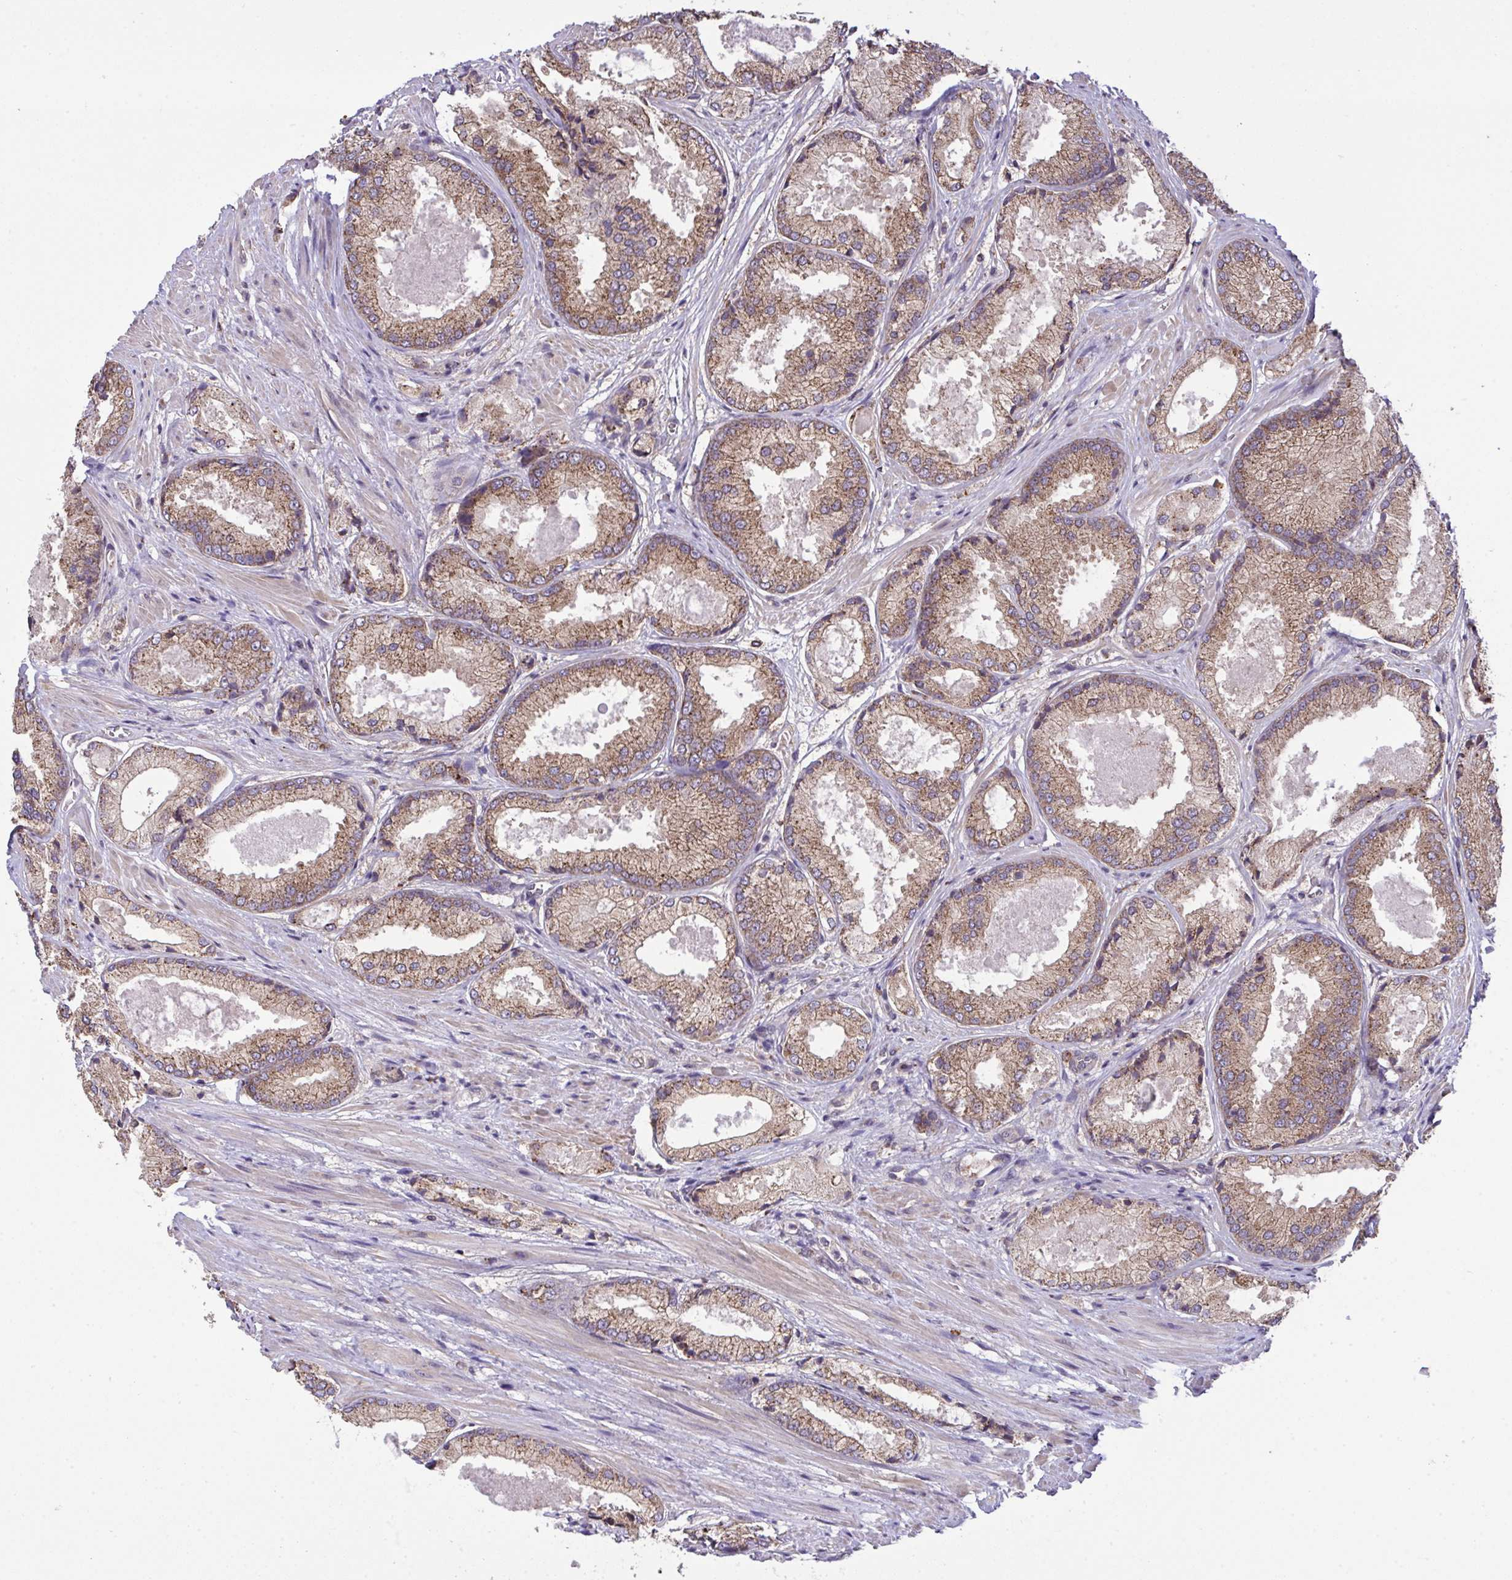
{"staining": {"intensity": "weak", "quantity": ">75%", "location": "cytoplasmic/membranous"}, "tissue": "prostate cancer", "cell_type": "Tumor cells", "image_type": "cancer", "snomed": [{"axis": "morphology", "description": "Adenocarcinoma, High grade"}, {"axis": "topography", "description": "Prostate"}], "caption": "A histopathology image of human prostate high-grade adenocarcinoma stained for a protein demonstrates weak cytoplasmic/membranous brown staining in tumor cells. (DAB (3,3'-diaminobenzidine) IHC, brown staining for protein, blue staining for nuclei).", "gene": "PPM1H", "patient": {"sex": "male", "age": 68}}